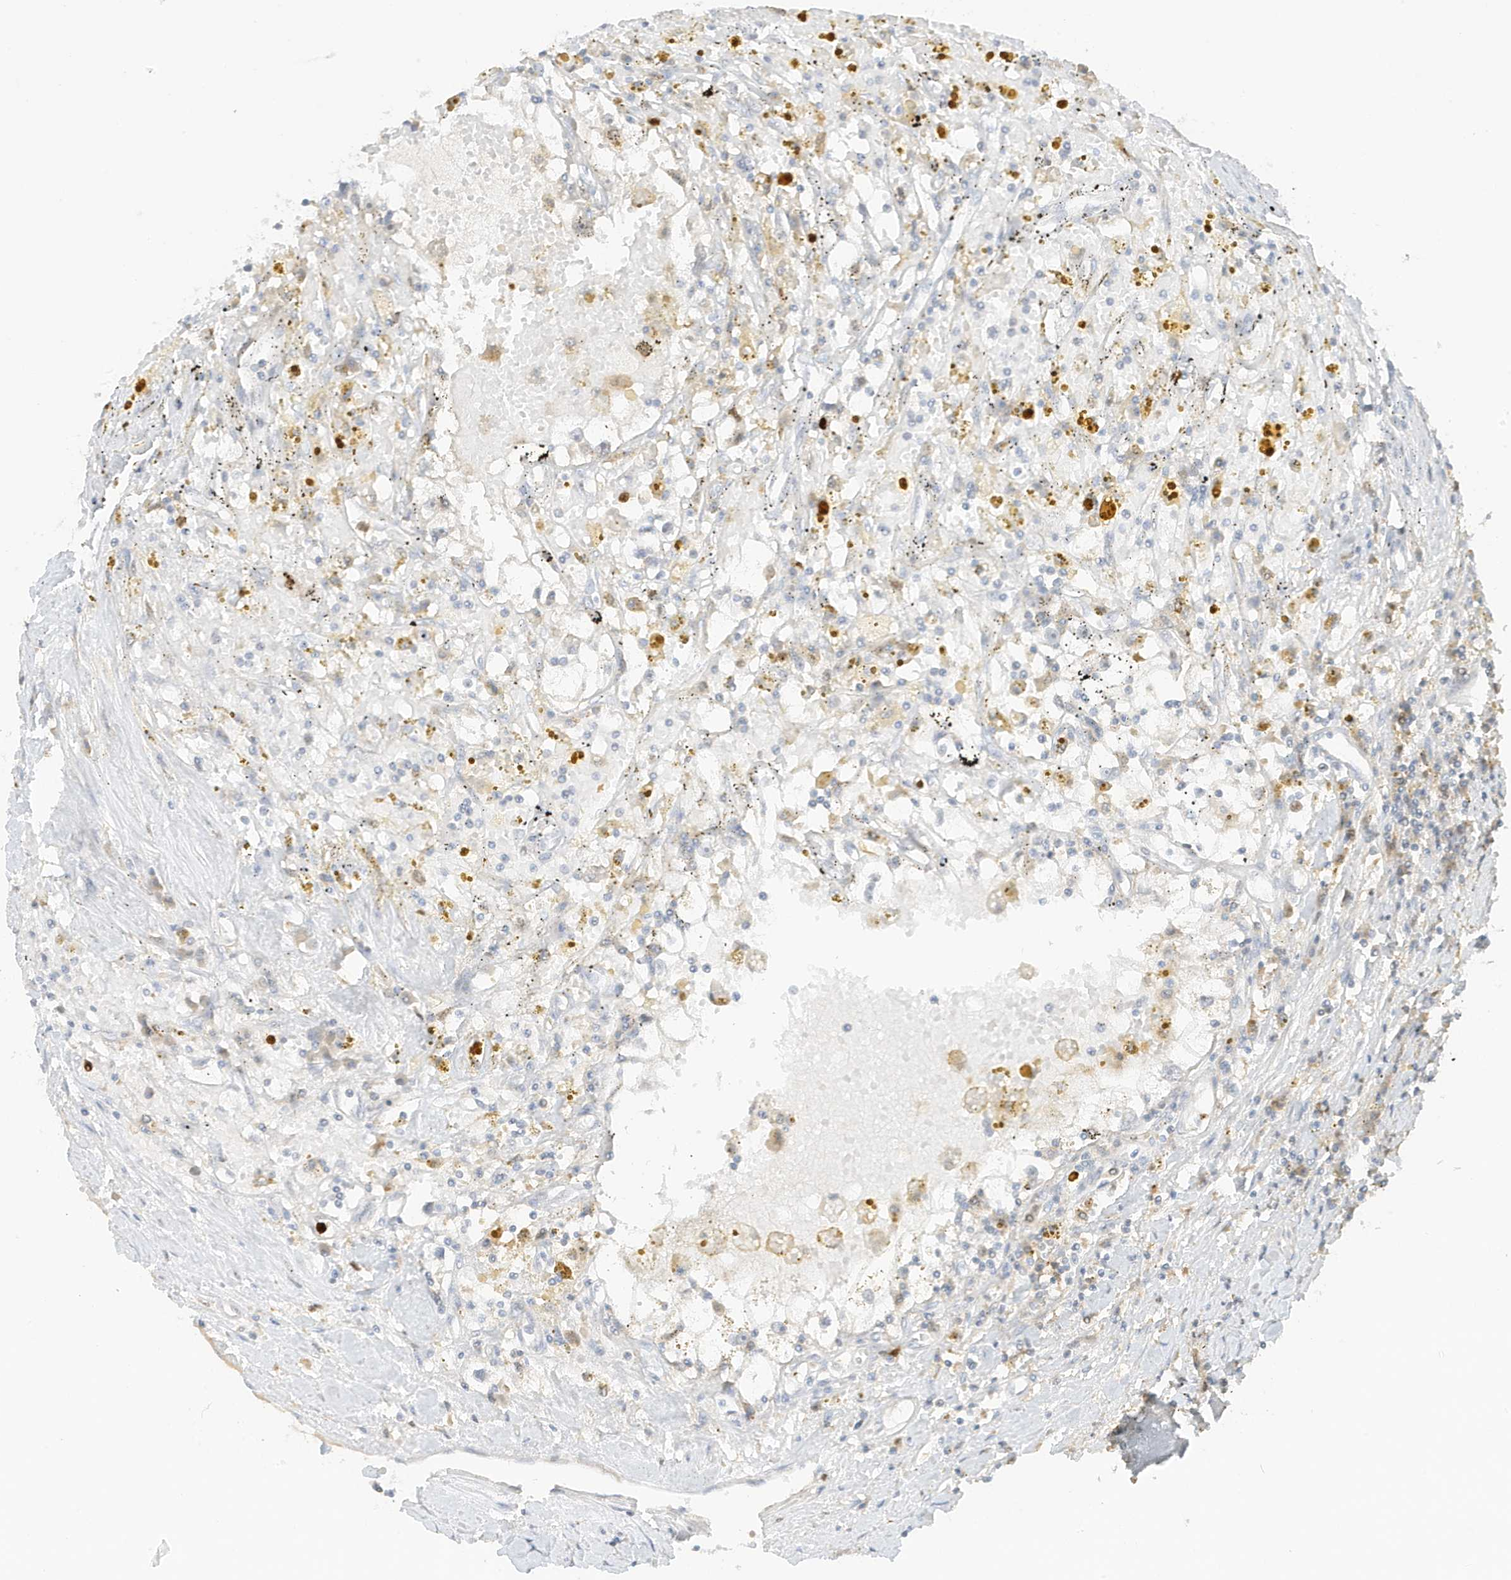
{"staining": {"intensity": "negative", "quantity": "none", "location": "none"}, "tissue": "renal cancer", "cell_type": "Tumor cells", "image_type": "cancer", "snomed": [{"axis": "morphology", "description": "Adenocarcinoma, NOS"}, {"axis": "topography", "description": "Kidney"}], "caption": "Adenocarcinoma (renal) was stained to show a protein in brown. There is no significant staining in tumor cells.", "gene": "GCA", "patient": {"sex": "male", "age": 56}}